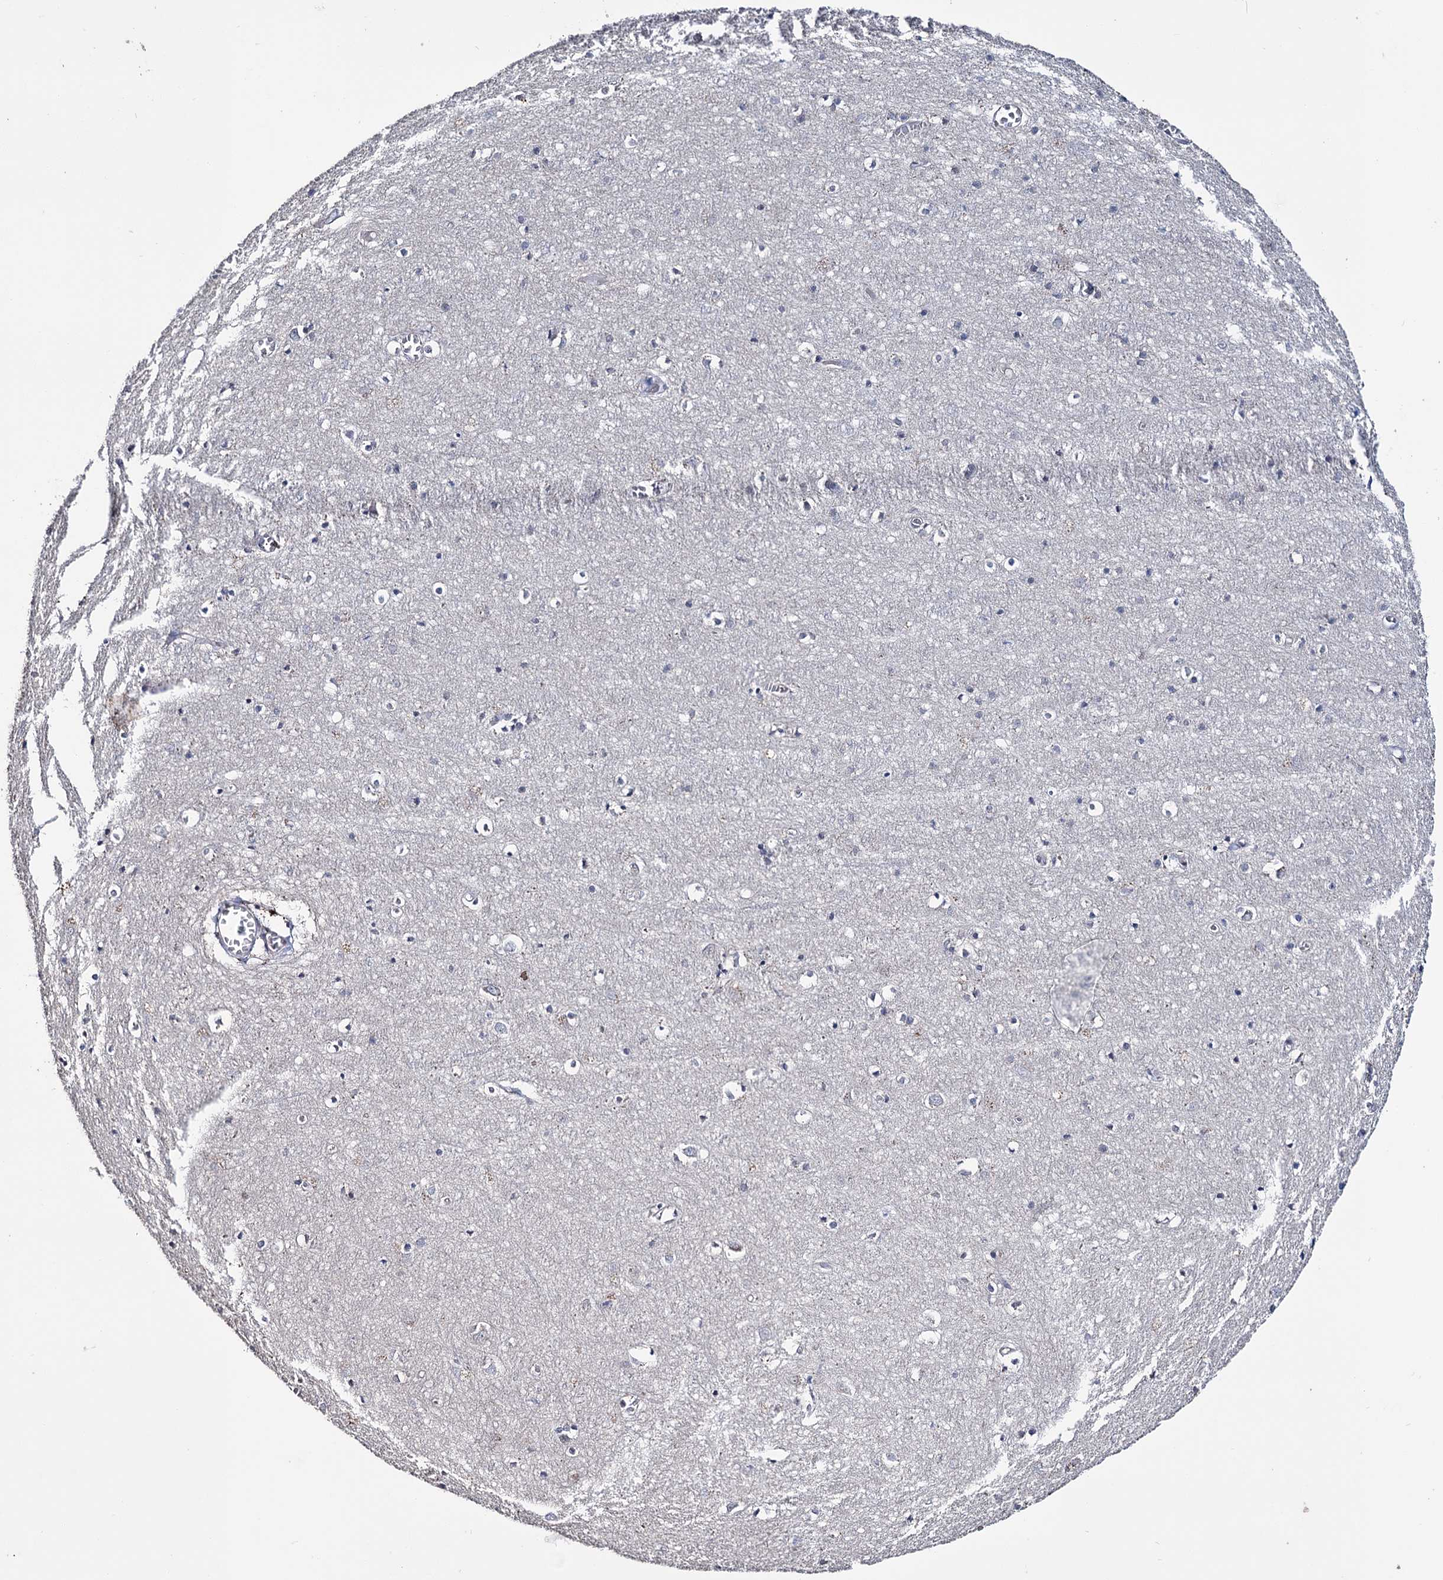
{"staining": {"intensity": "negative", "quantity": "none", "location": "none"}, "tissue": "cerebral cortex", "cell_type": "Endothelial cells", "image_type": "normal", "snomed": [{"axis": "morphology", "description": "Normal tissue, NOS"}, {"axis": "topography", "description": "Cerebral cortex"}], "caption": "Immunohistochemistry (IHC) of benign cerebral cortex demonstrates no staining in endothelial cells.", "gene": "EPB41L5", "patient": {"sex": "female", "age": 64}}